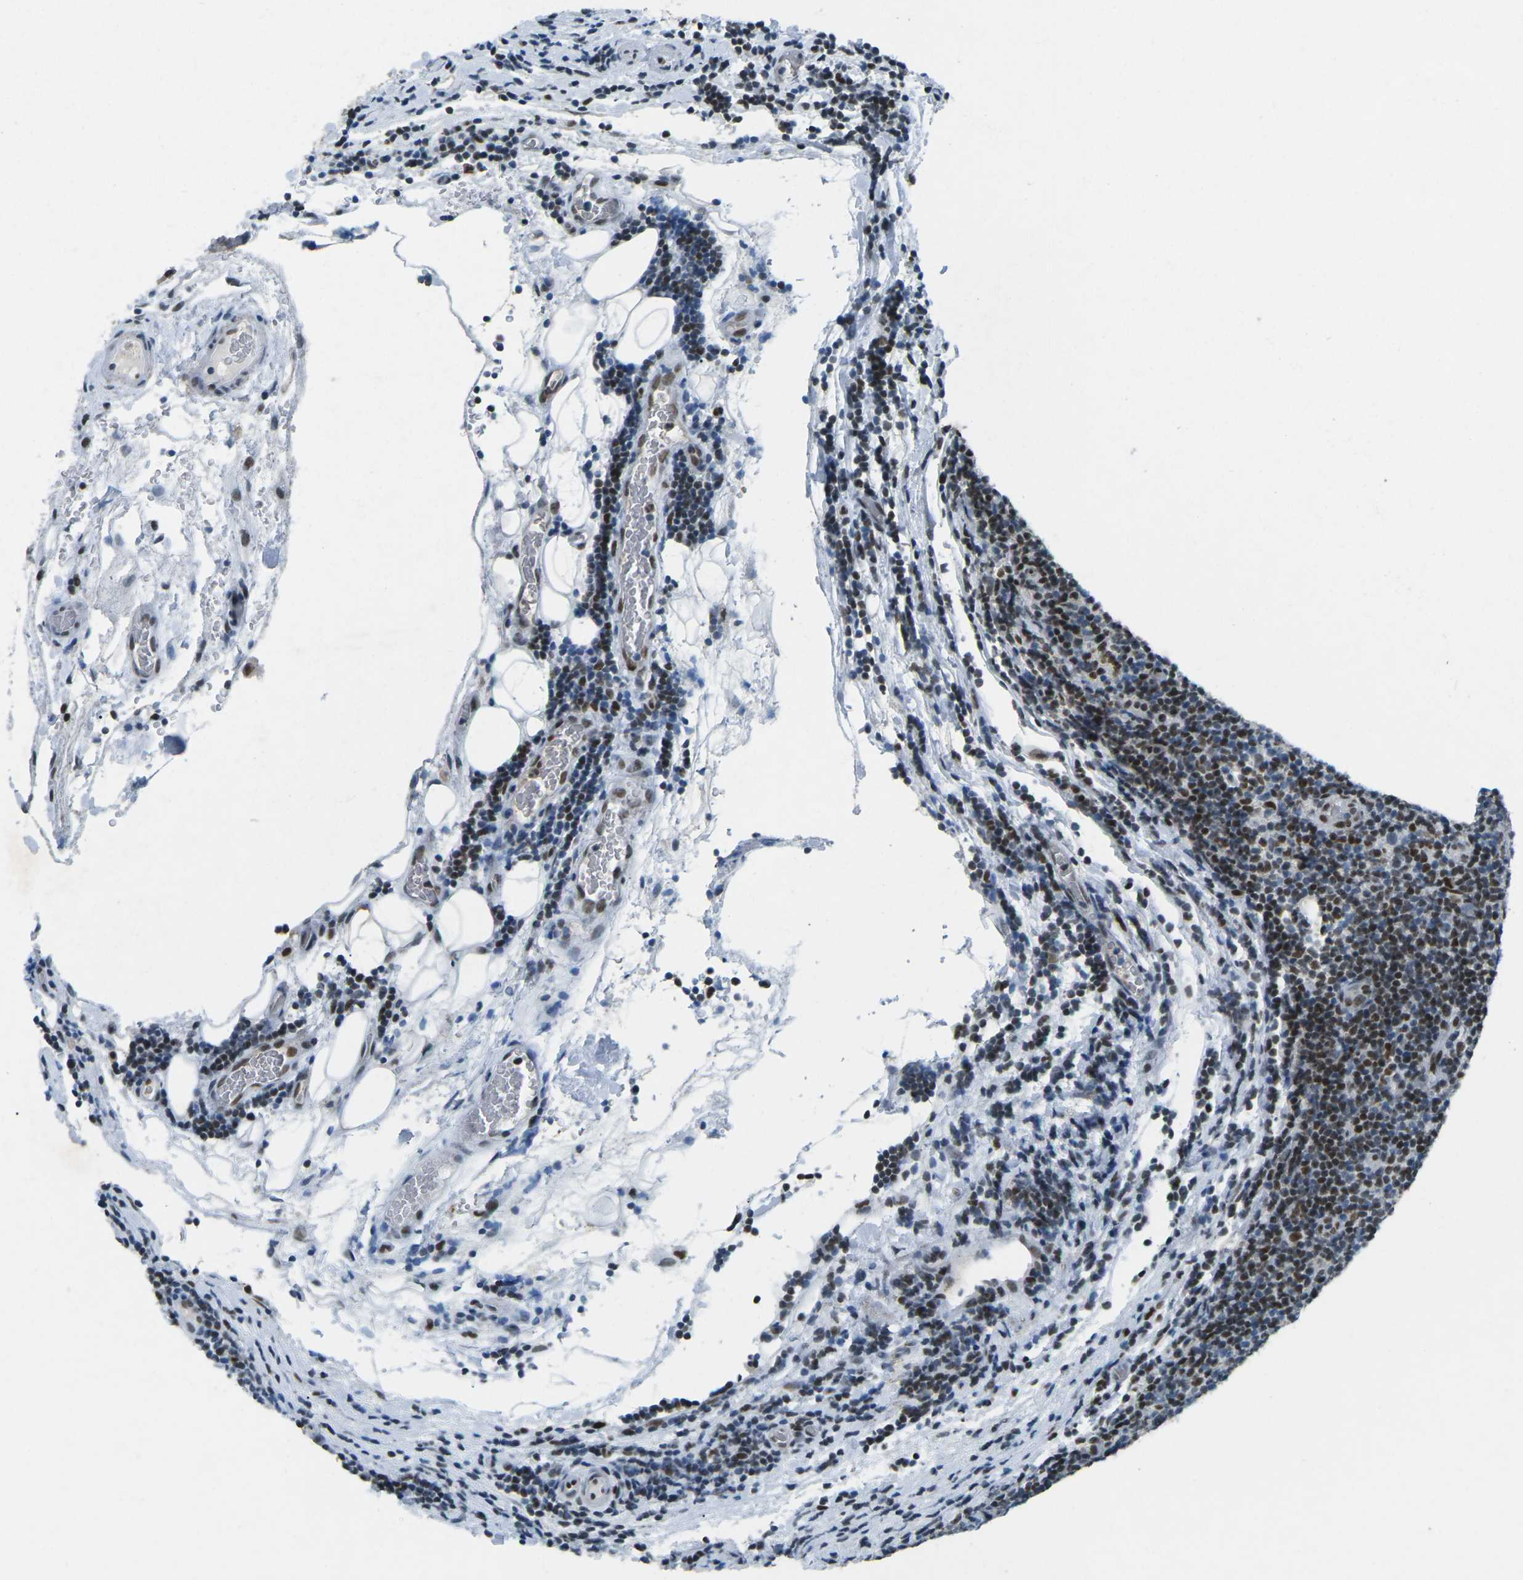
{"staining": {"intensity": "strong", "quantity": ">75%", "location": "nuclear"}, "tissue": "lymphoma", "cell_type": "Tumor cells", "image_type": "cancer", "snomed": [{"axis": "morphology", "description": "Malignant lymphoma, non-Hodgkin's type, Low grade"}, {"axis": "topography", "description": "Lymph node"}], "caption": "Immunohistochemistry staining of lymphoma, which reveals high levels of strong nuclear staining in approximately >75% of tumor cells indicating strong nuclear protein staining. The staining was performed using DAB (3,3'-diaminobenzidine) (brown) for protein detection and nuclei were counterstained in hematoxylin (blue).", "gene": "RB1", "patient": {"sex": "male", "age": 83}}